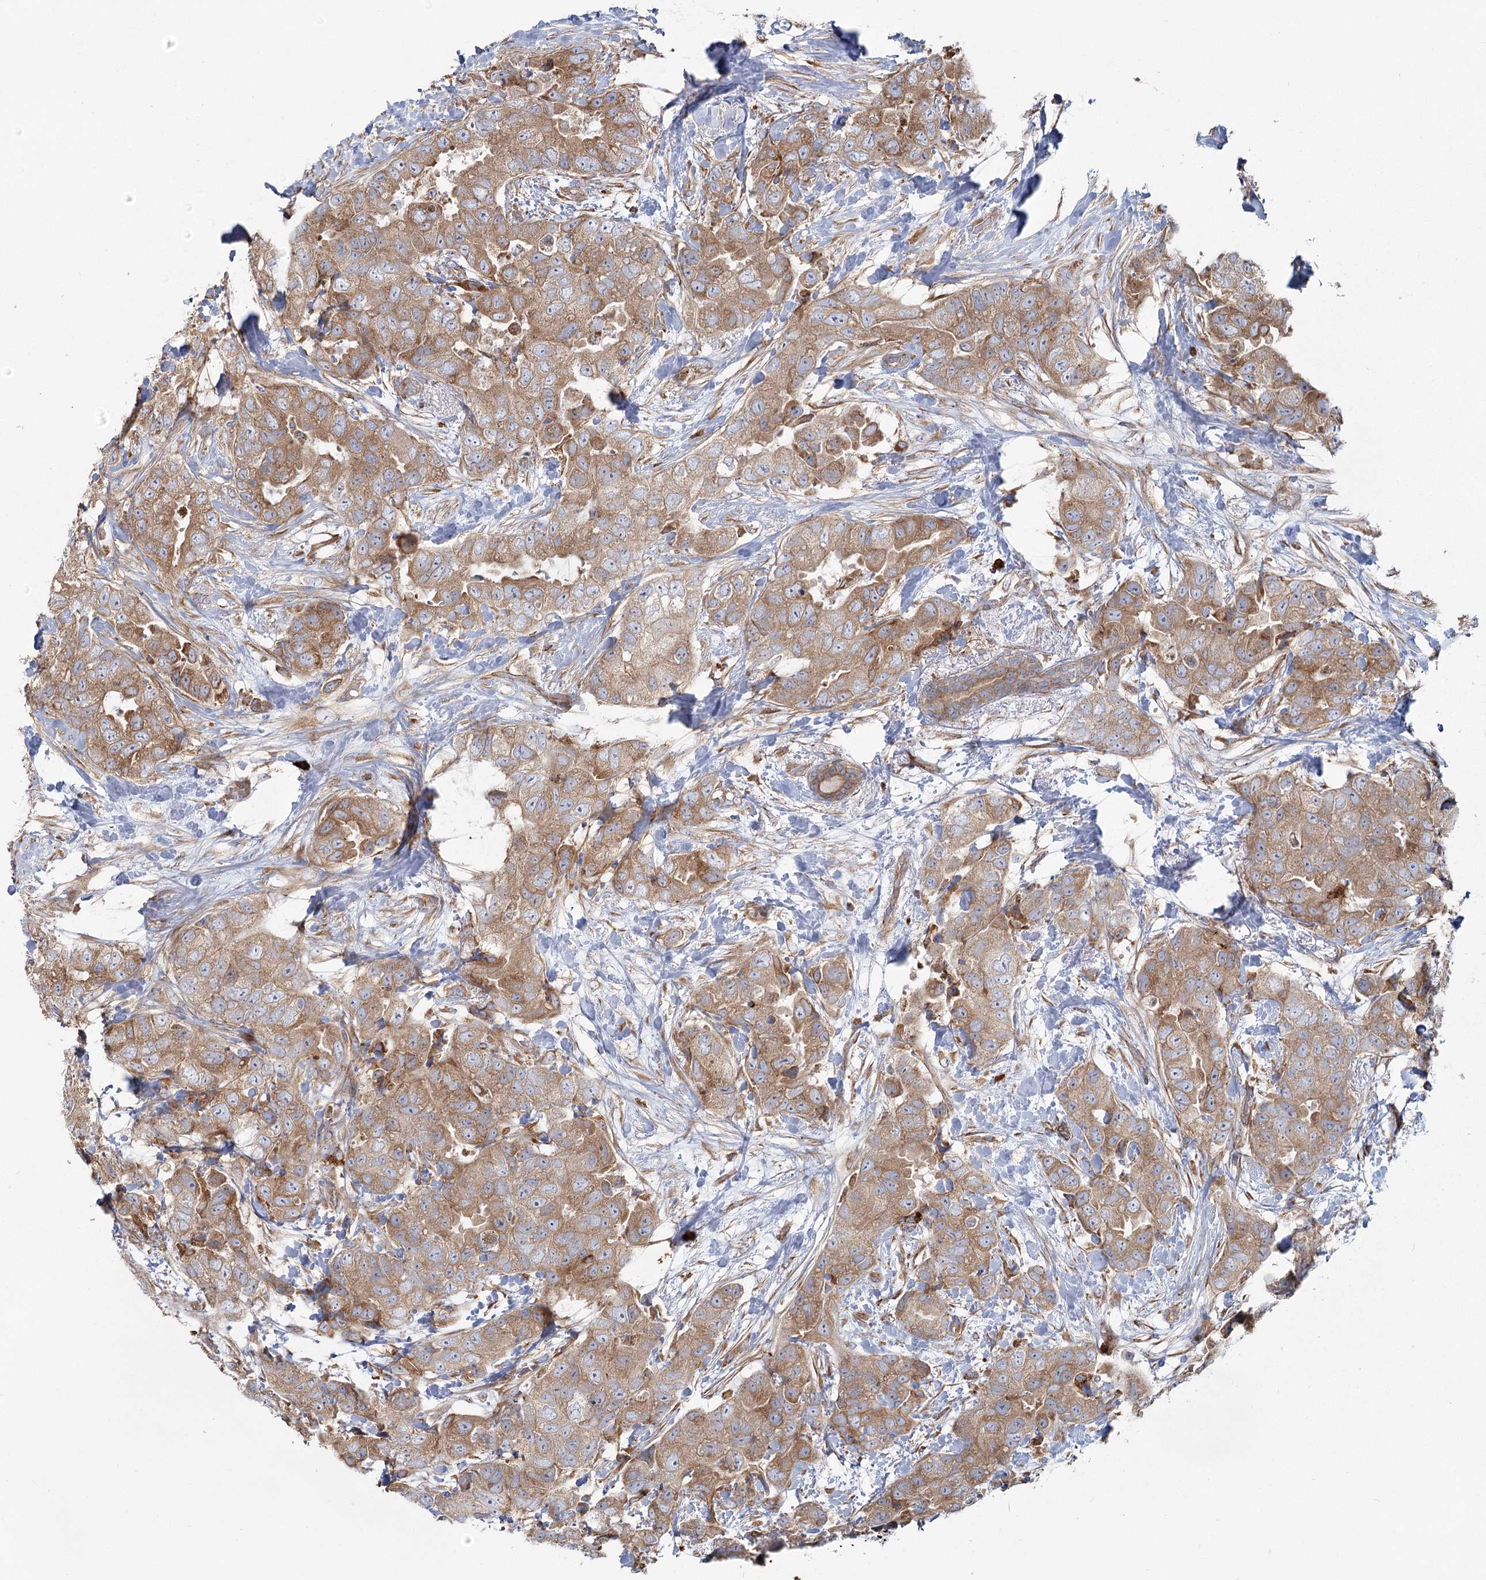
{"staining": {"intensity": "moderate", "quantity": ">75%", "location": "cytoplasmic/membranous"}, "tissue": "breast cancer", "cell_type": "Tumor cells", "image_type": "cancer", "snomed": [{"axis": "morphology", "description": "Duct carcinoma"}, {"axis": "topography", "description": "Breast"}], "caption": "Infiltrating ductal carcinoma (breast) stained for a protein demonstrates moderate cytoplasmic/membranous positivity in tumor cells. (Brightfield microscopy of DAB IHC at high magnification).", "gene": "HARS2", "patient": {"sex": "female", "age": 62}}